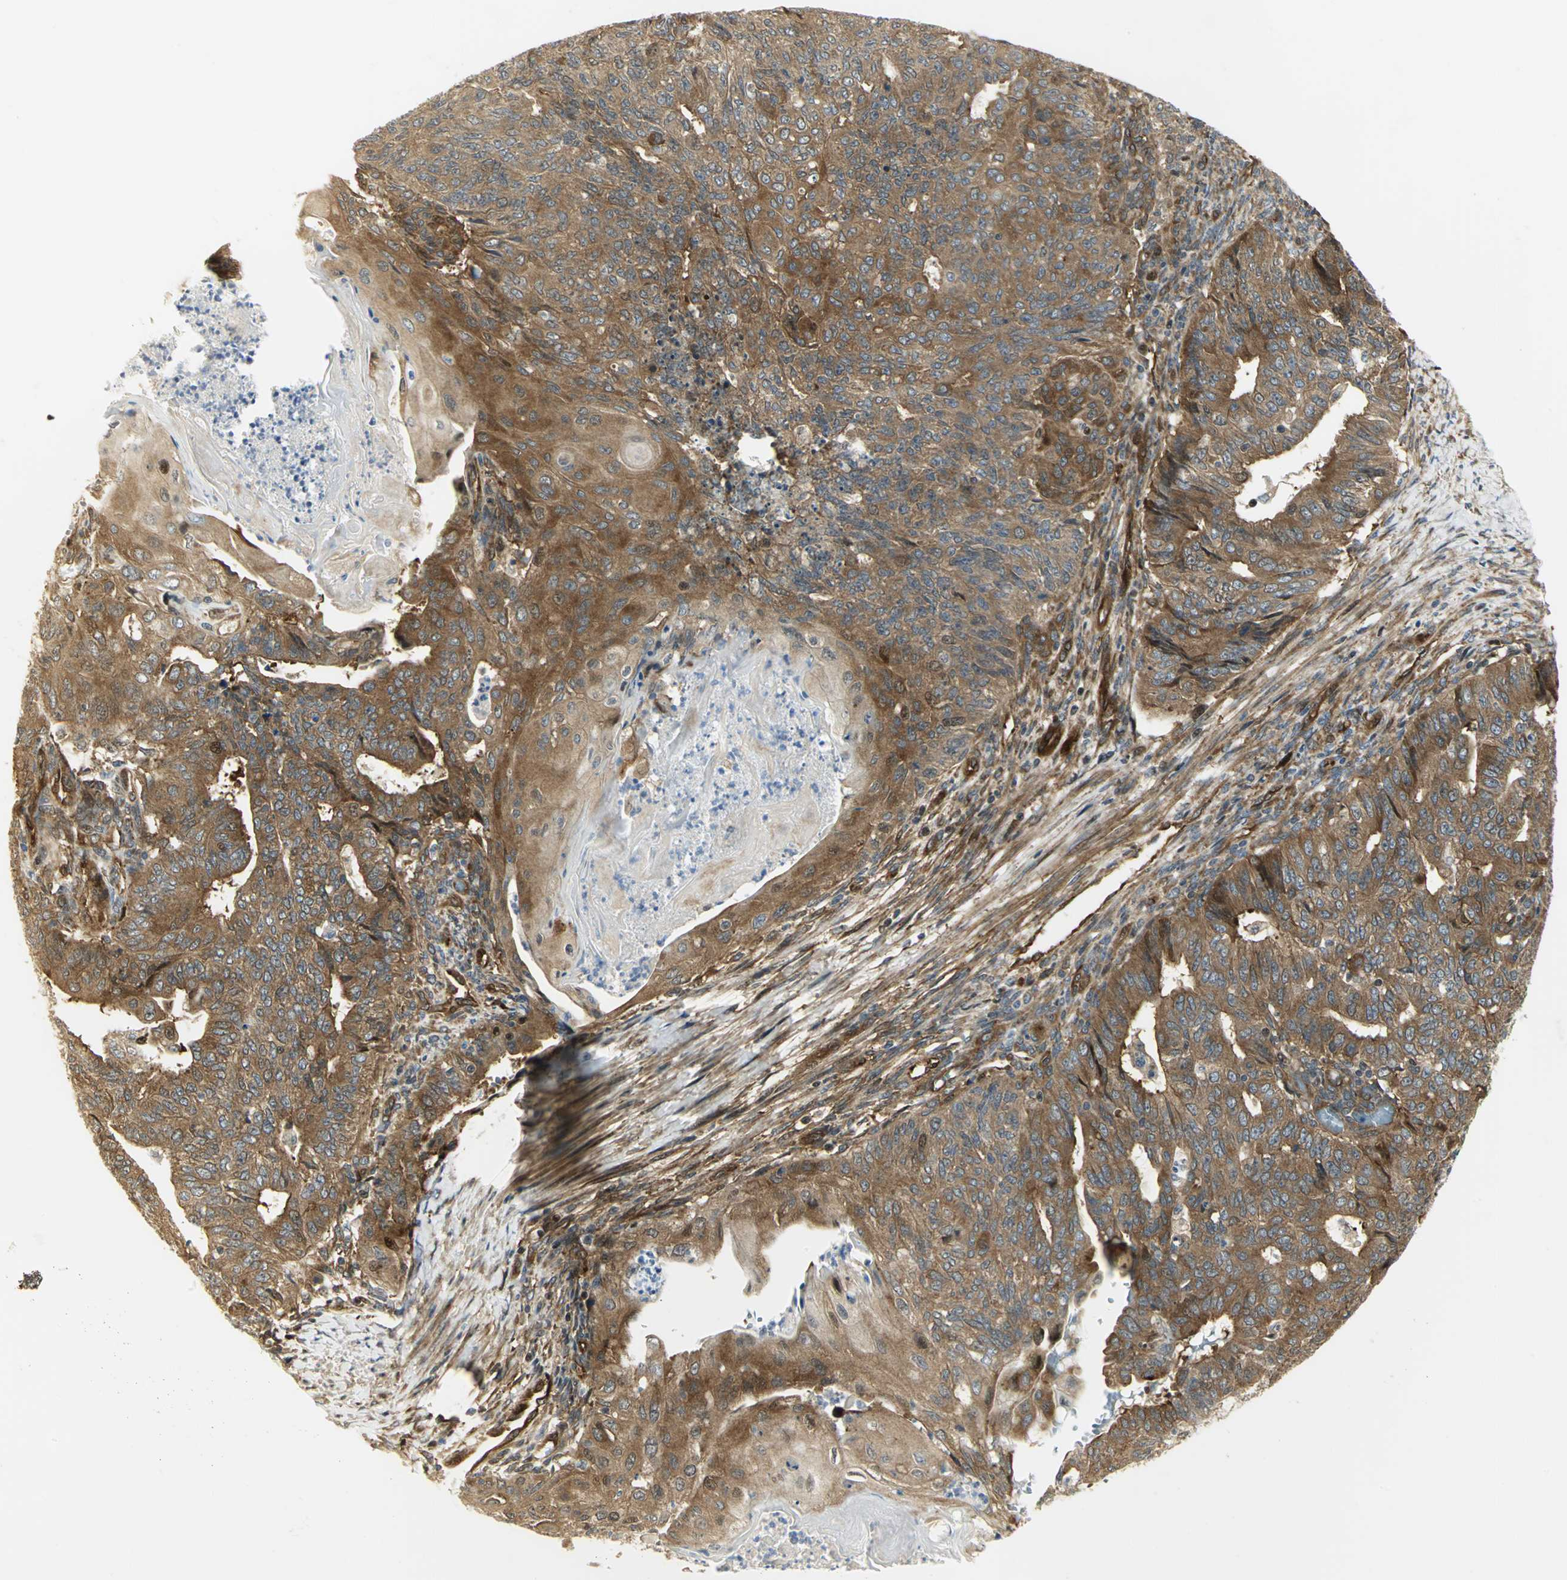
{"staining": {"intensity": "moderate", "quantity": ">75%", "location": "cytoplasmic/membranous"}, "tissue": "endometrial cancer", "cell_type": "Tumor cells", "image_type": "cancer", "snomed": [{"axis": "morphology", "description": "Neoplasm, malignant, NOS"}, {"axis": "topography", "description": "Endometrium"}], "caption": "This is a histology image of immunohistochemistry staining of endometrial neoplasm (malignant), which shows moderate staining in the cytoplasmic/membranous of tumor cells.", "gene": "EEA1", "patient": {"sex": "female", "age": 74}}